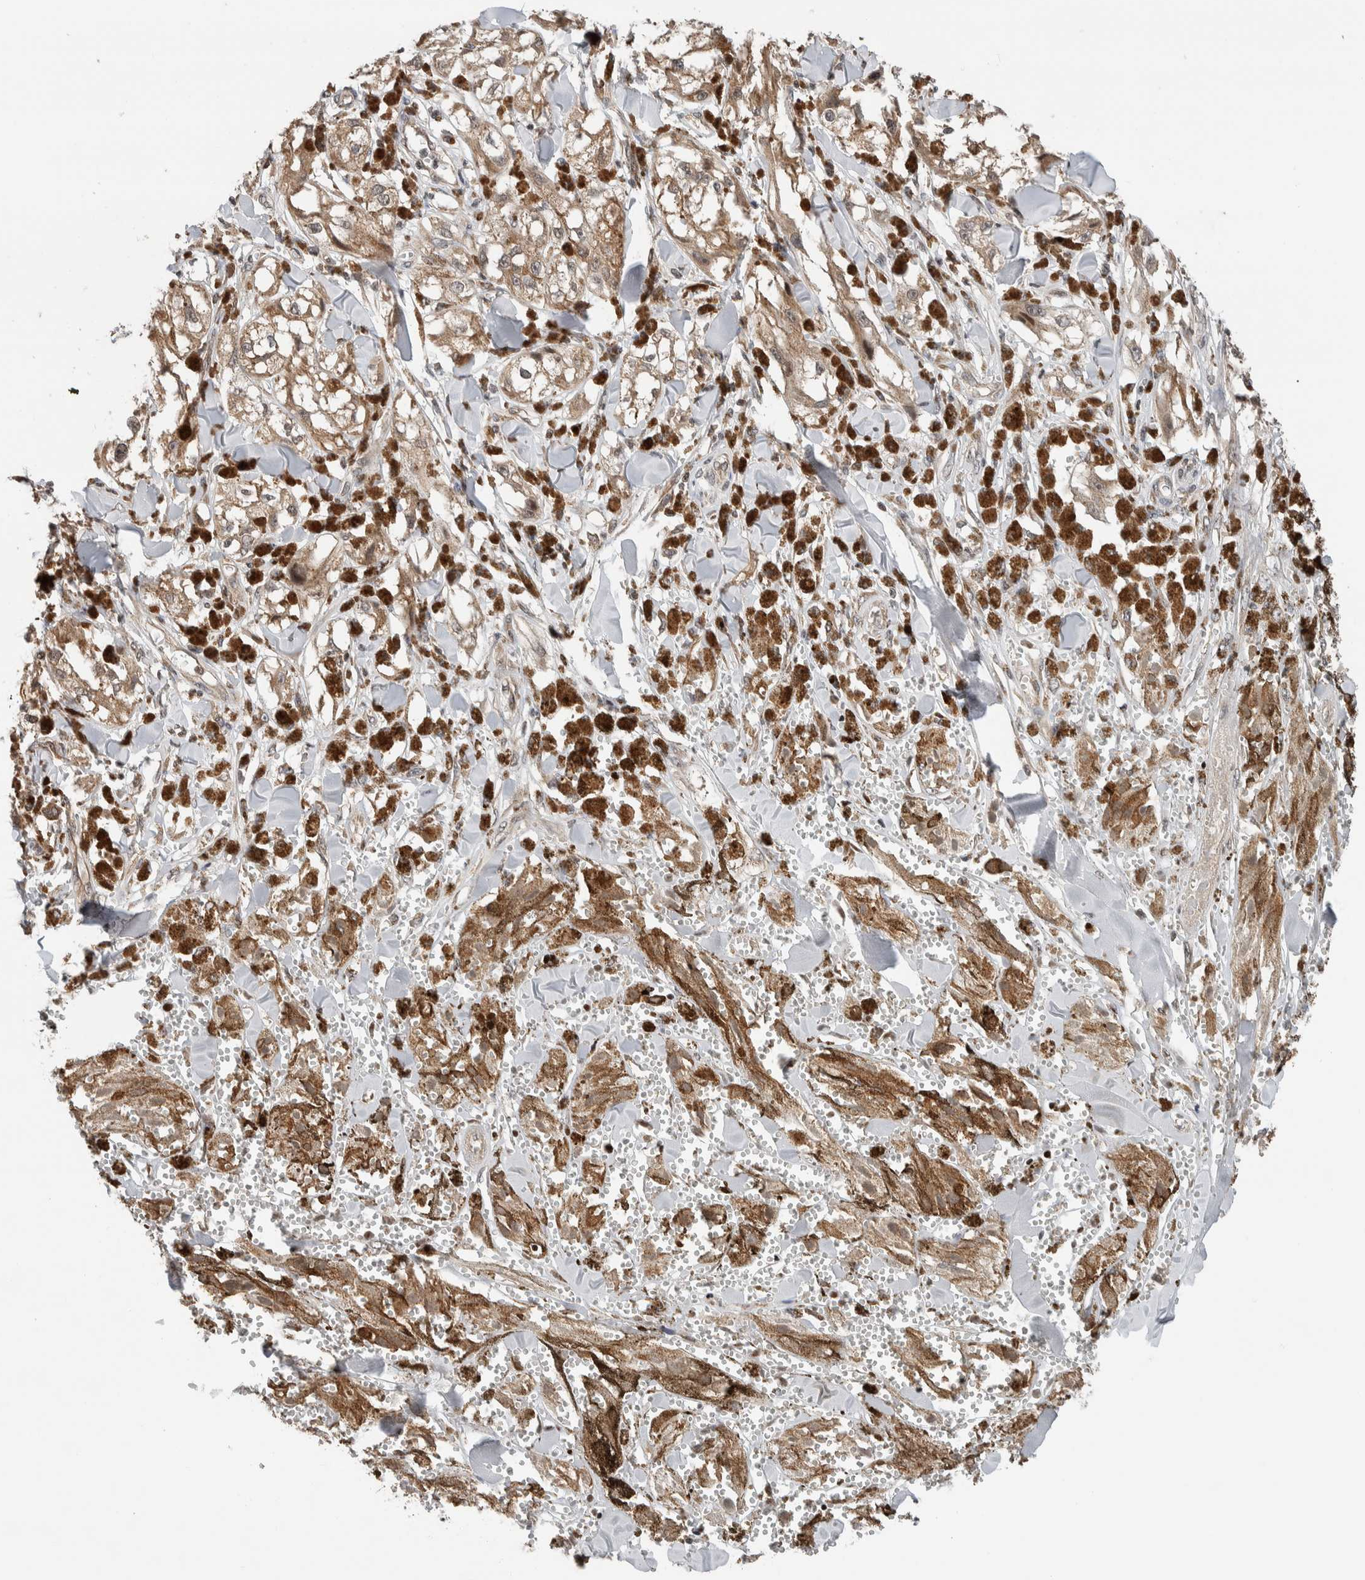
{"staining": {"intensity": "weak", "quantity": ">75%", "location": "cytoplasmic/membranous"}, "tissue": "melanoma", "cell_type": "Tumor cells", "image_type": "cancer", "snomed": [{"axis": "morphology", "description": "Malignant melanoma, NOS"}, {"axis": "topography", "description": "Skin"}], "caption": "Protein staining by IHC exhibits weak cytoplasmic/membranous expression in approximately >75% of tumor cells in melanoma. The staining was performed using DAB to visualize the protein expression in brown, while the nuclei were stained in blue with hematoxylin (Magnification: 20x).", "gene": "NPLOC4", "patient": {"sex": "male", "age": 88}}